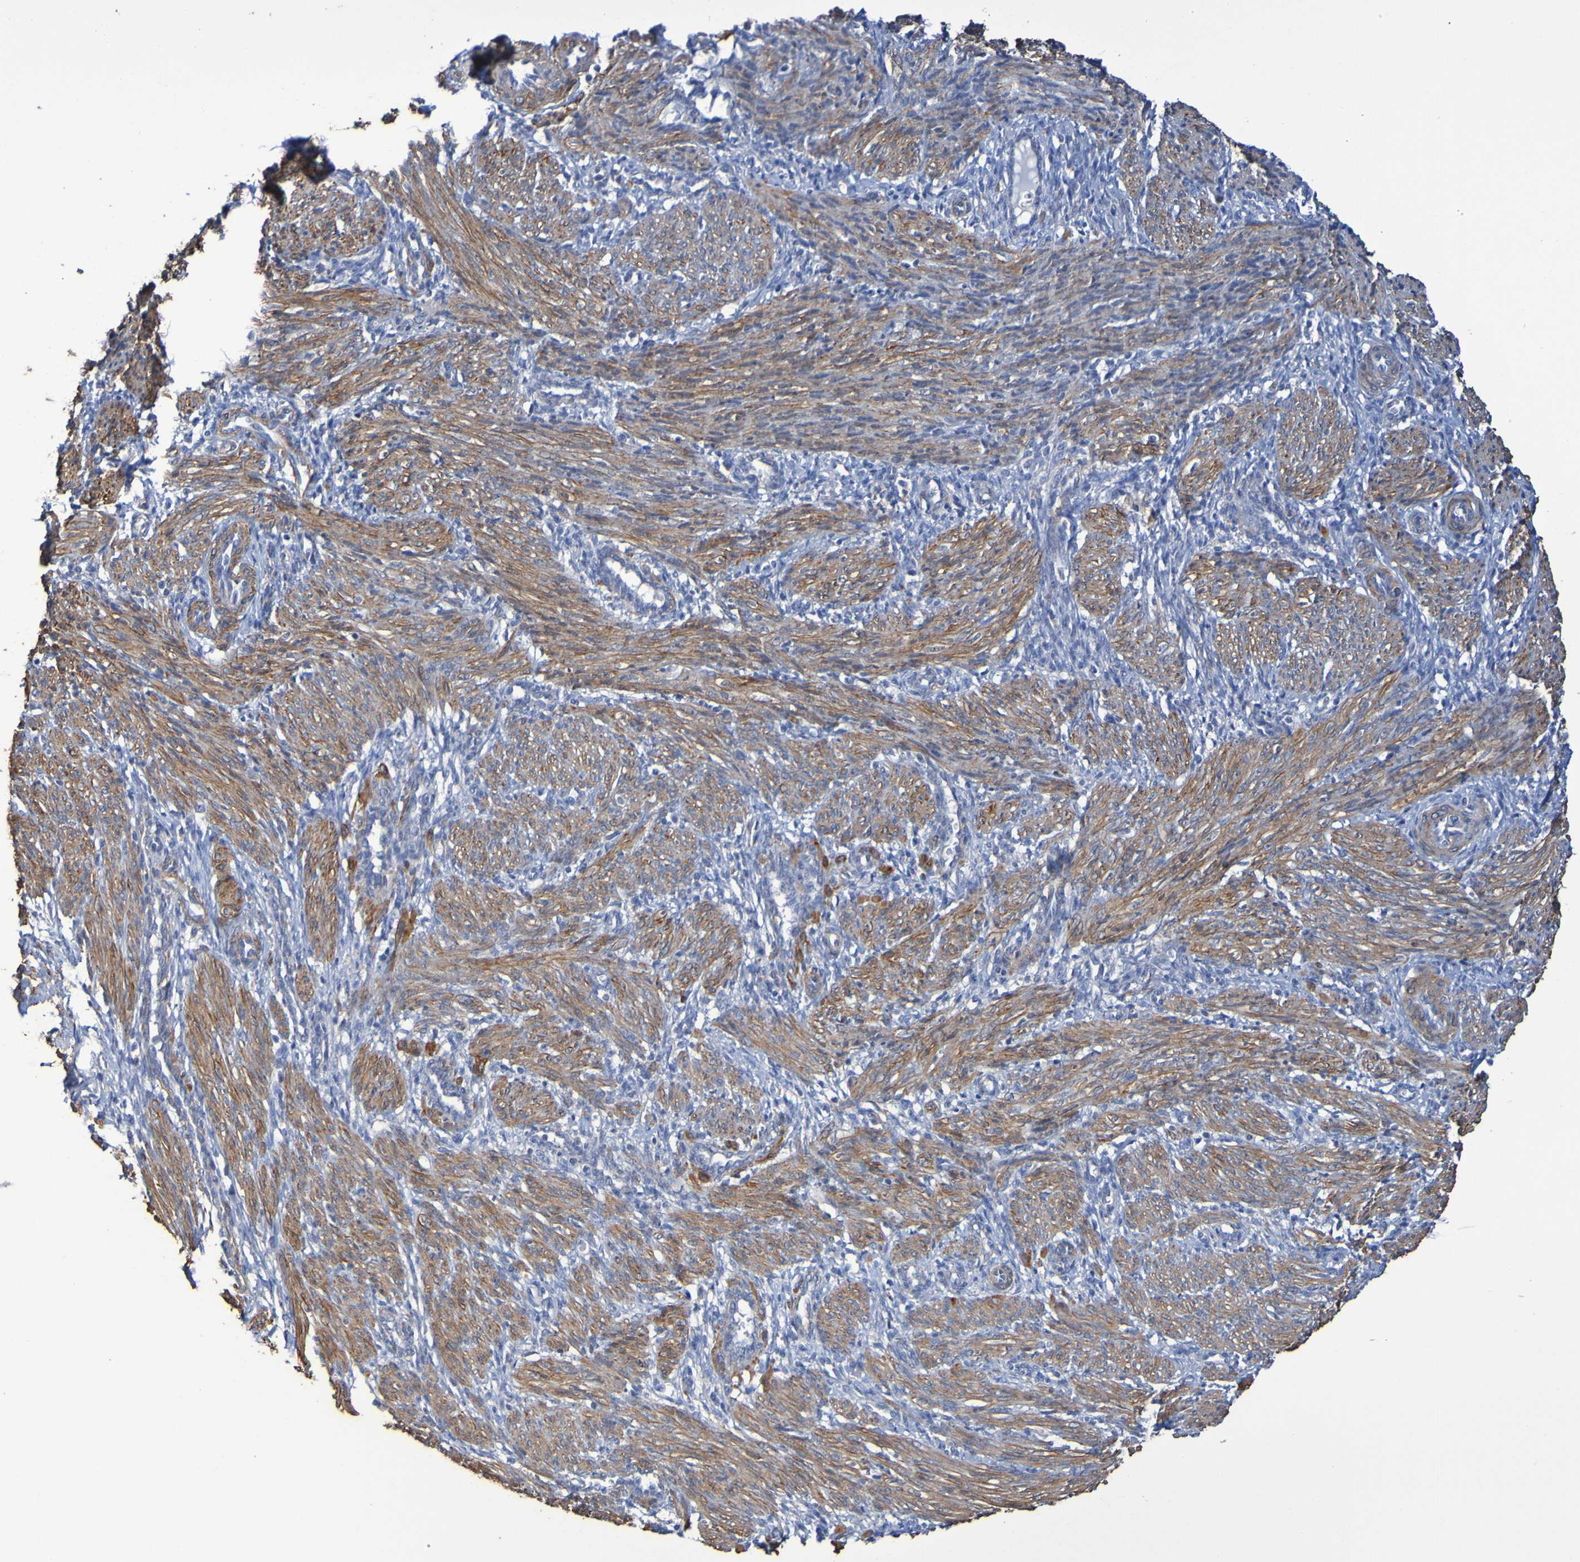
{"staining": {"intensity": "strong", "quantity": "25%-75%", "location": "cytoplasmic/membranous"}, "tissue": "smooth muscle", "cell_type": "Smooth muscle cells", "image_type": "normal", "snomed": [{"axis": "morphology", "description": "Normal tissue, NOS"}, {"axis": "topography", "description": "Endometrium"}], "caption": "The immunohistochemical stain labels strong cytoplasmic/membranous expression in smooth muscle cells of normal smooth muscle. (DAB (3,3'-diaminobenzidine) IHC, brown staining for protein, blue staining for nuclei).", "gene": "SRPRB", "patient": {"sex": "female", "age": 33}}